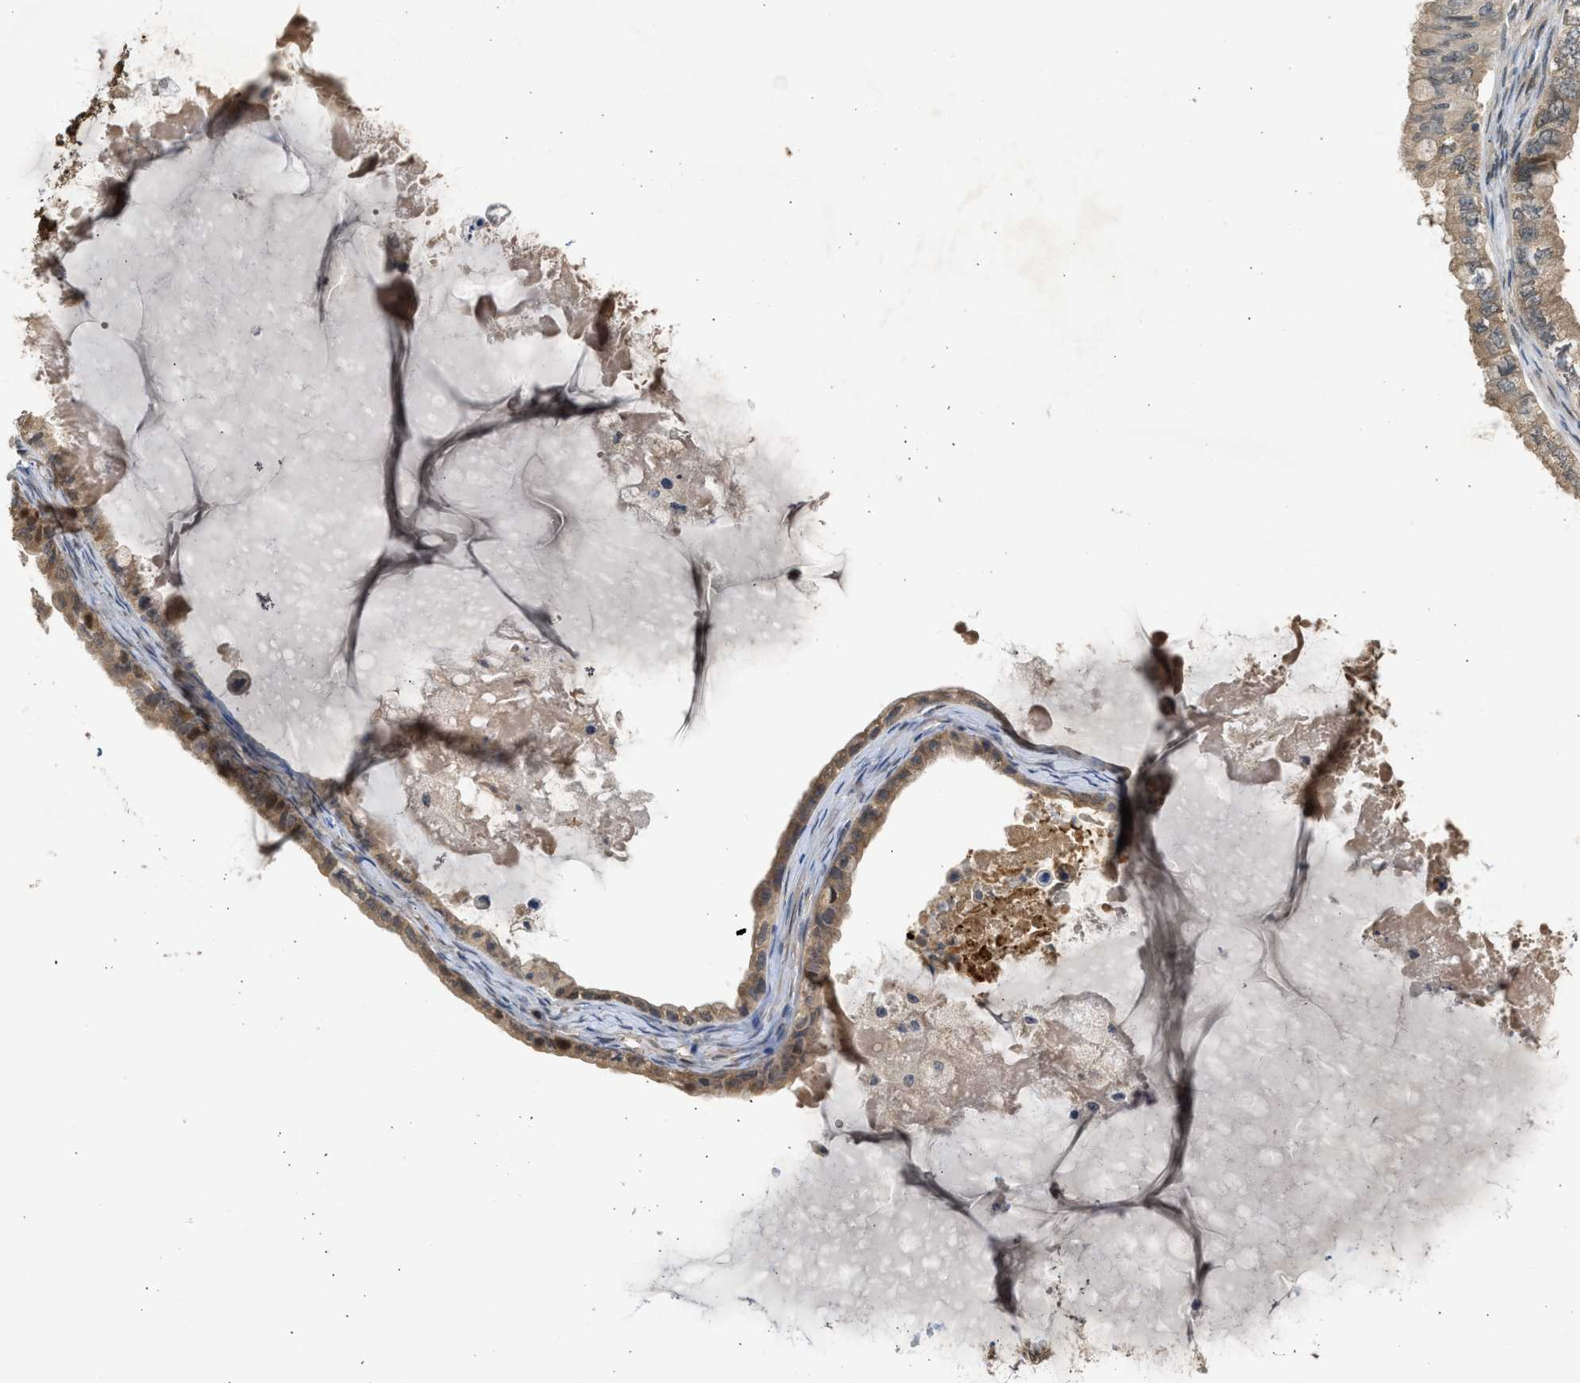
{"staining": {"intensity": "moderate", "quantity": ">75%", "location": "cytoplasmic/membranous,nuclear"}, "tissue": "ovarian cancer", "cell_type": "Tumor cells", "image_type": "cancer", "snomed": [{"axis": "morphology", "description": "Cystadenocarcinoma, mucinous, NOS"}, {"axis": "topography", "description": "Ovary"}], "caption": "Tumor cells reveal medium levels of moderate cytoplasmic/membranous and nuclear positivity in about >75% of cells in human ovarian mucinous cystadenocarcinoma.", "gene": "MAPK7", "patient": {"sex": "female", "age": 80}}